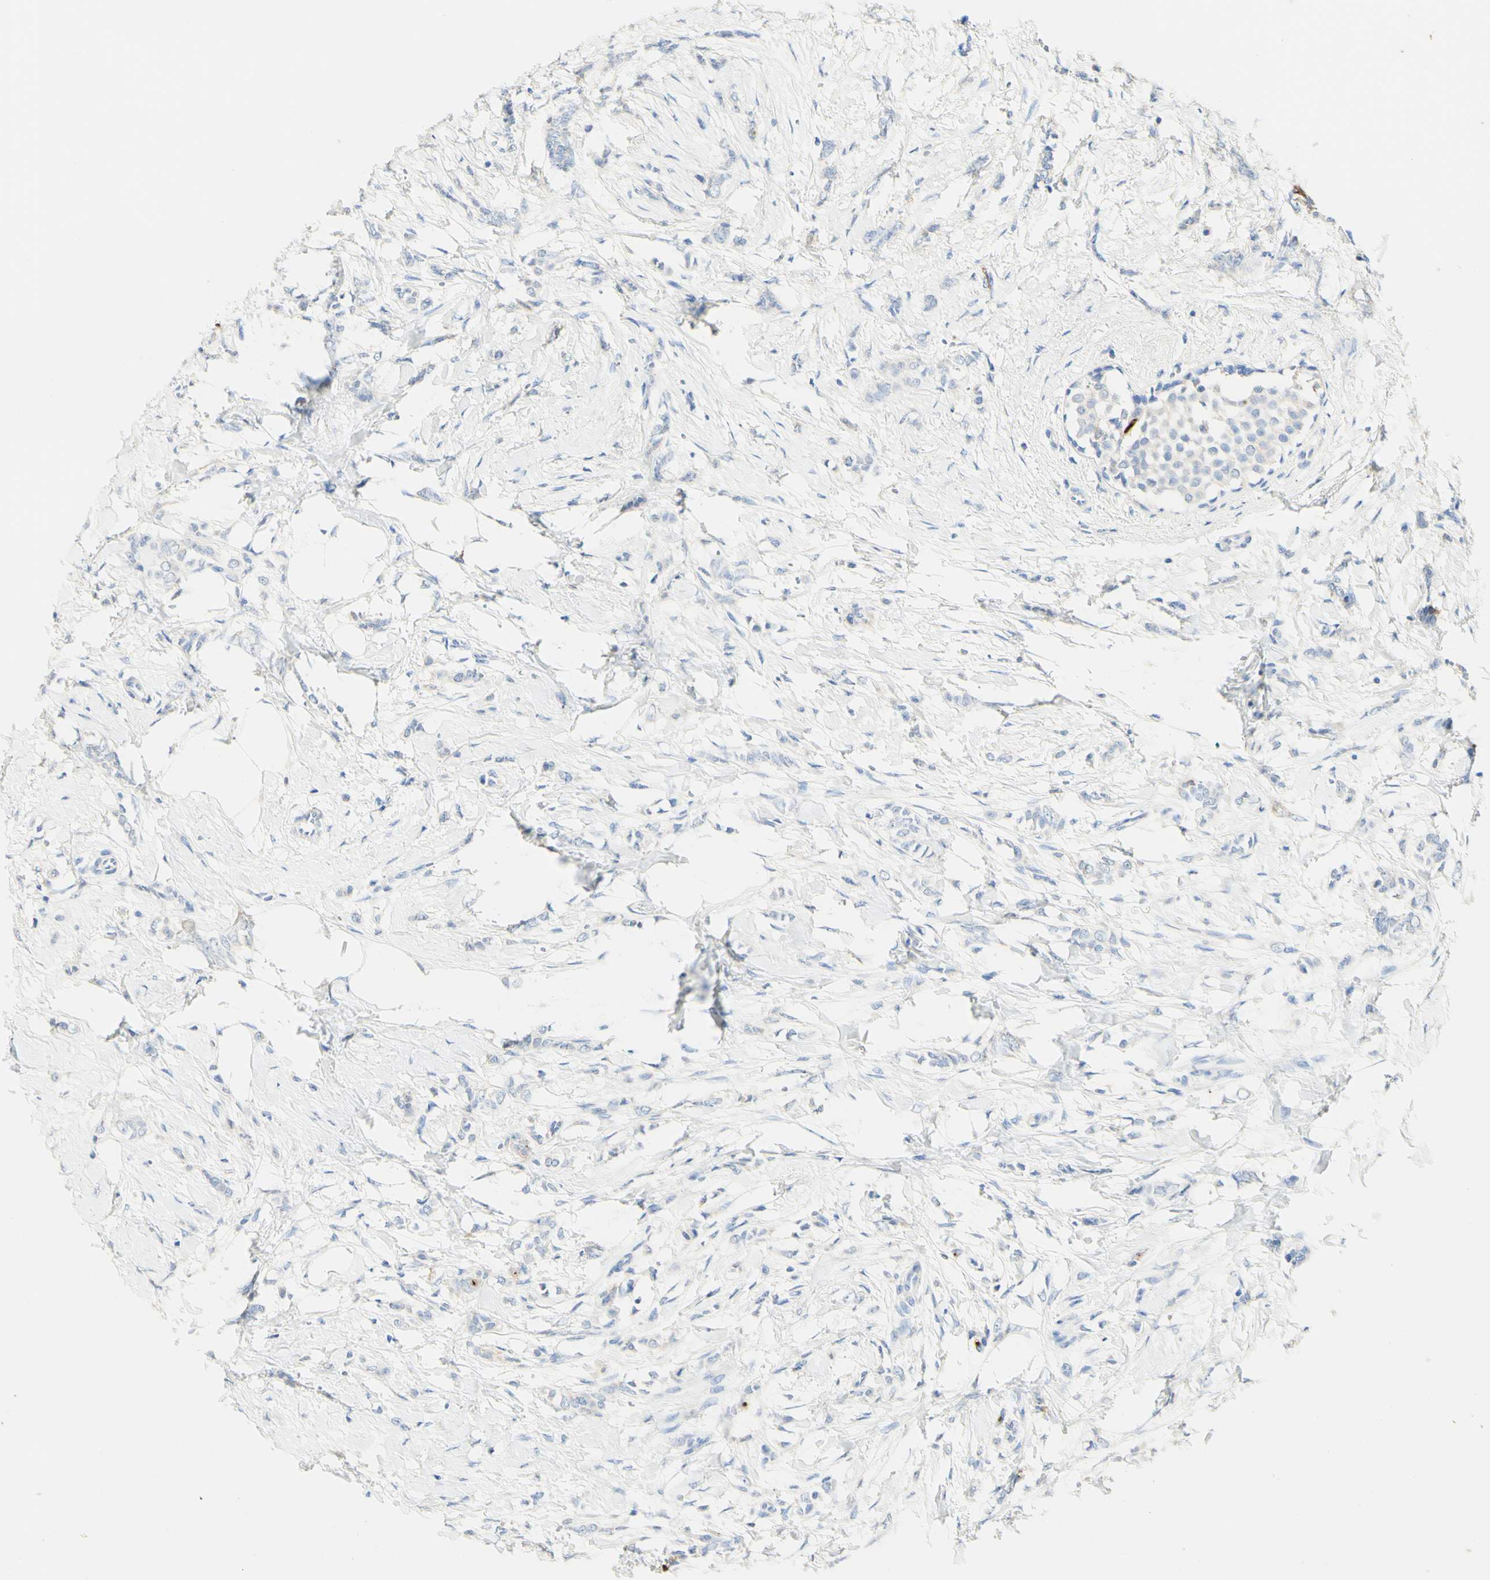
{"staining": {"intensity": "weak", "quantity": "<25%", "location": "cytoplasmic/membranous"}, "tissue": "breast cancer", "cell_type": "Tumor cells", "image_type": "cancer", "snomed": [{"axis": "morphology", "description": "Lobular carcinoma, in situ"}, {"axis": "morphology", "description": "Lobular carcinoma"}, {"axis": "topography", "description": "Breast"}], "caption": "Photomicrograph shows no protein expression in tumor cells of breast cancer tissue.", "gene": "PIGR", "patient": {"sex": "female", "age": 41}}